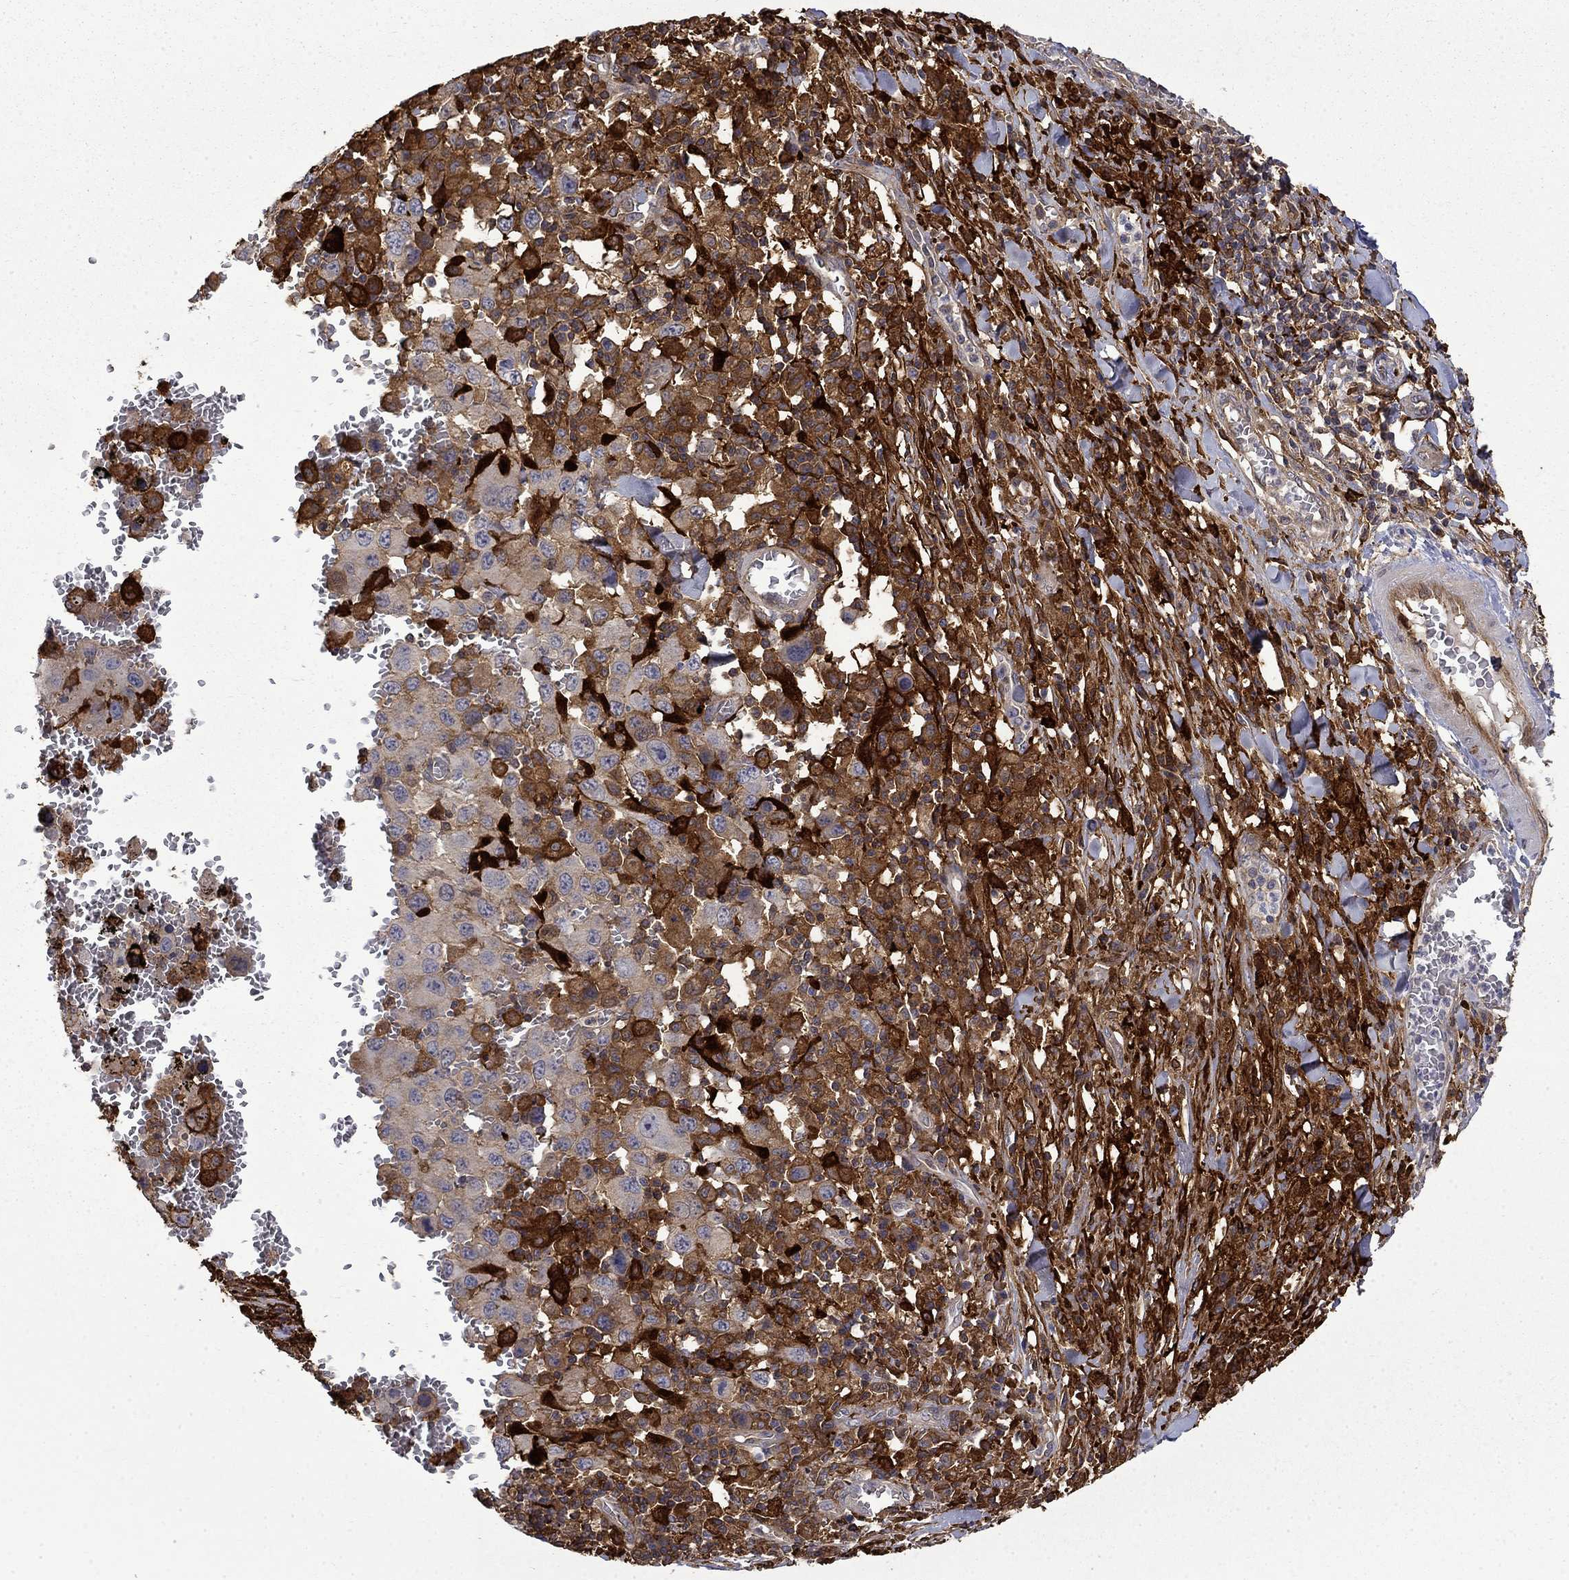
{"staining": {"intensity": "strong", "quantity": ">75%", "location": "cytoplasmic/membranous"}, "tissue": "melanoma", "cell_type": "Tumor cells", "image_type": "cancer", "snomed": [{"axis": "morphology", "description": "Malignant melanoma, NOS"}, {"axis": "topography", "description": "Skin"}], "caption": "Melanoma stained with DAB (3,3'-diaminobenzidine) IHC shows high levels of strong cytoplasmic/membranous positivity in approximately >75% of tumor cells. The protein of interest is shown in brown color, while the nuclei are stained blue.", "gene": "PCBP3", "patient": {"sex": "female", "age": 91}}